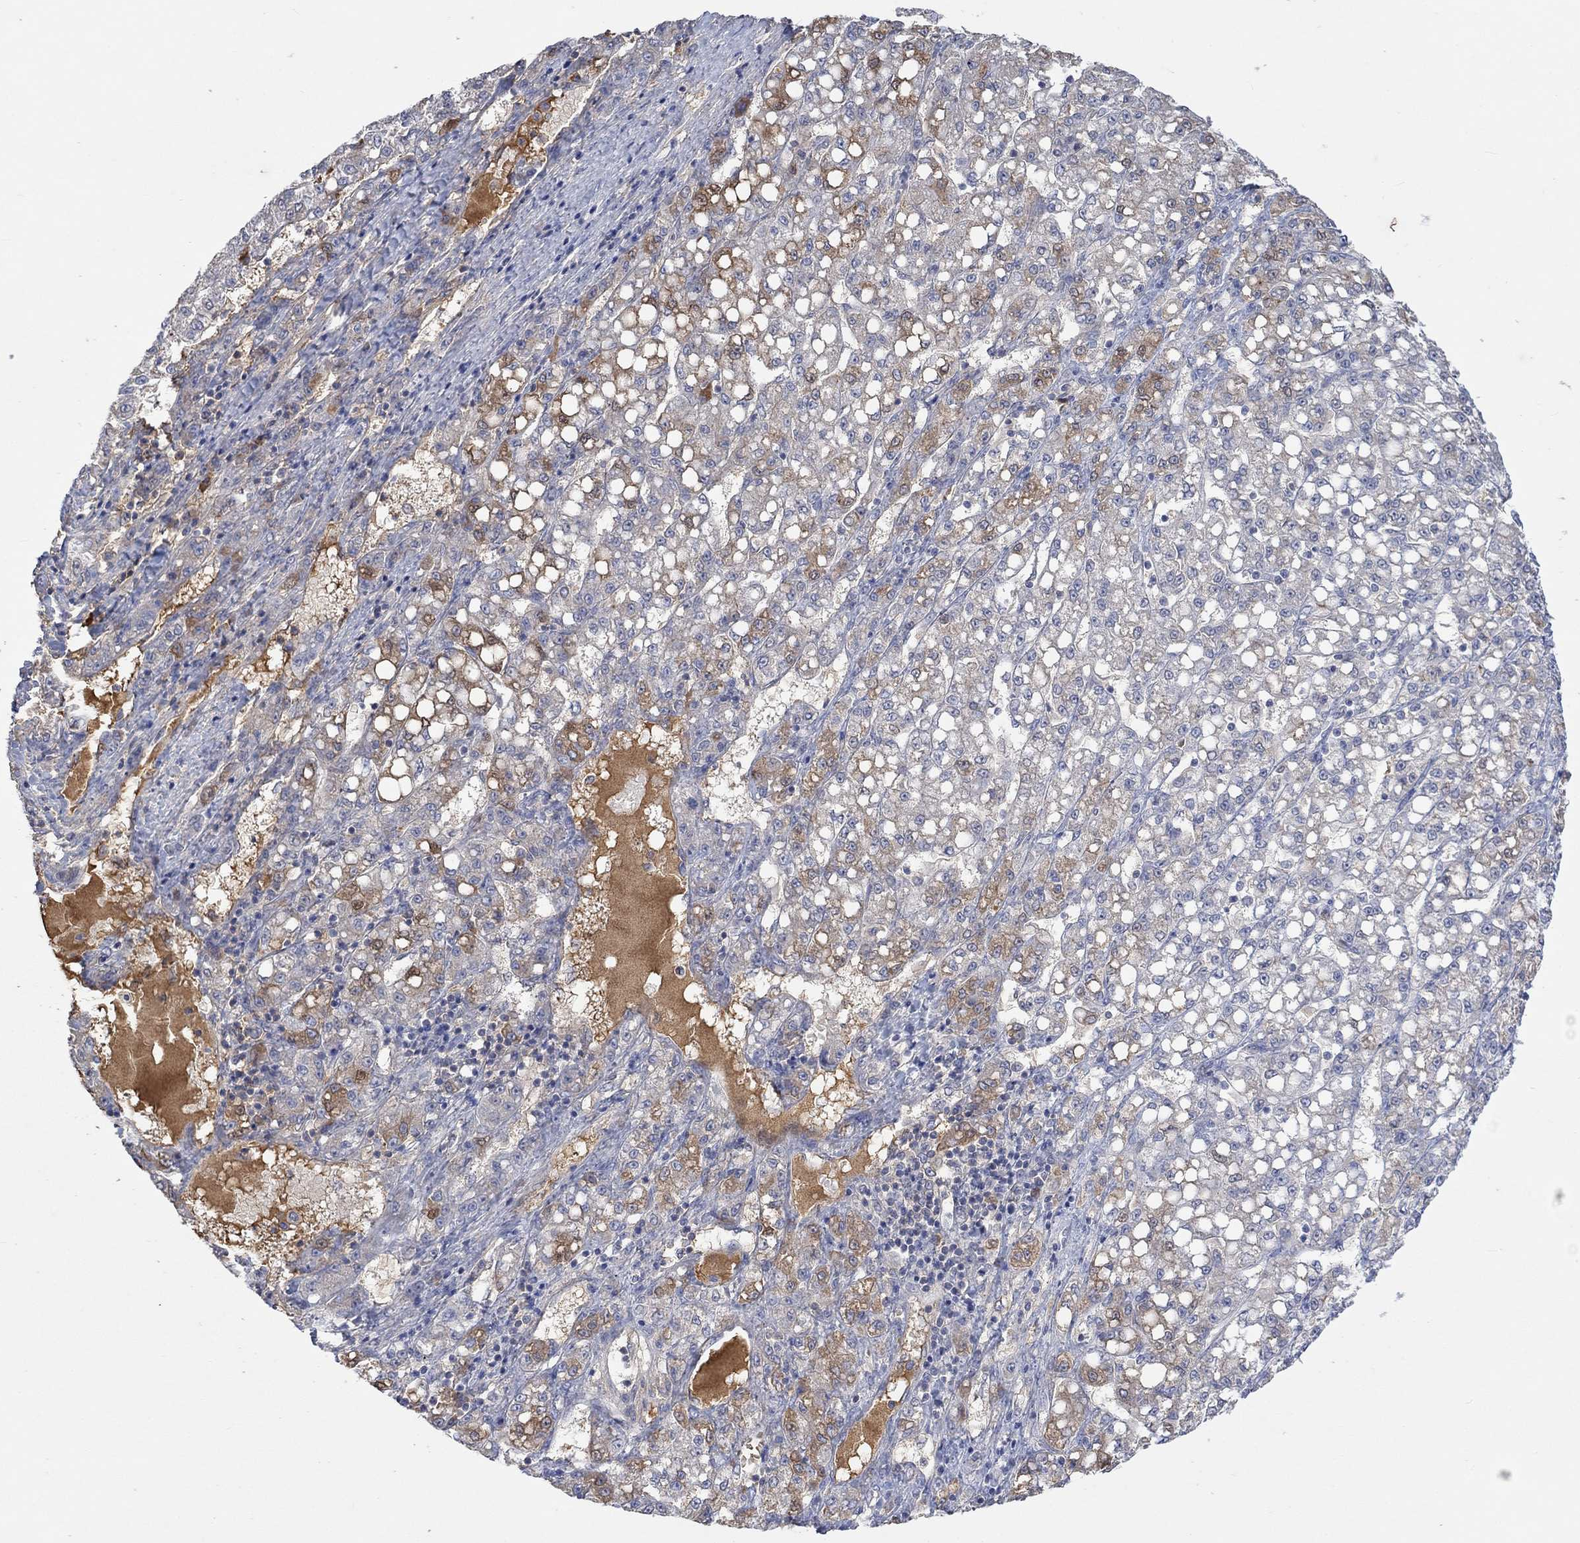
{"staining": {"intensity": "moderate", "quantity": "<25%", "location": "cytoplasmic/membranous"}, "tissue": "liver cancer", "cell_type": "Tumor cells", "image_type": "cancer", "snomed": [{"axis": "morphology", "description": "Carcinoma, Hepatocellular, NOS"}, {"axis": "topography", "description": "Liver"}], "caption": "A histopathology image of human liver hepatocellular carcinoma stained for a protein demonstrates moderate cytoplasmic/membranous brown staining in tumor cells. (DAB IHC with brightfield microscopy, high magnification).", "gene": "MSTN", "patient": {"sex": "female", "age": 65}}